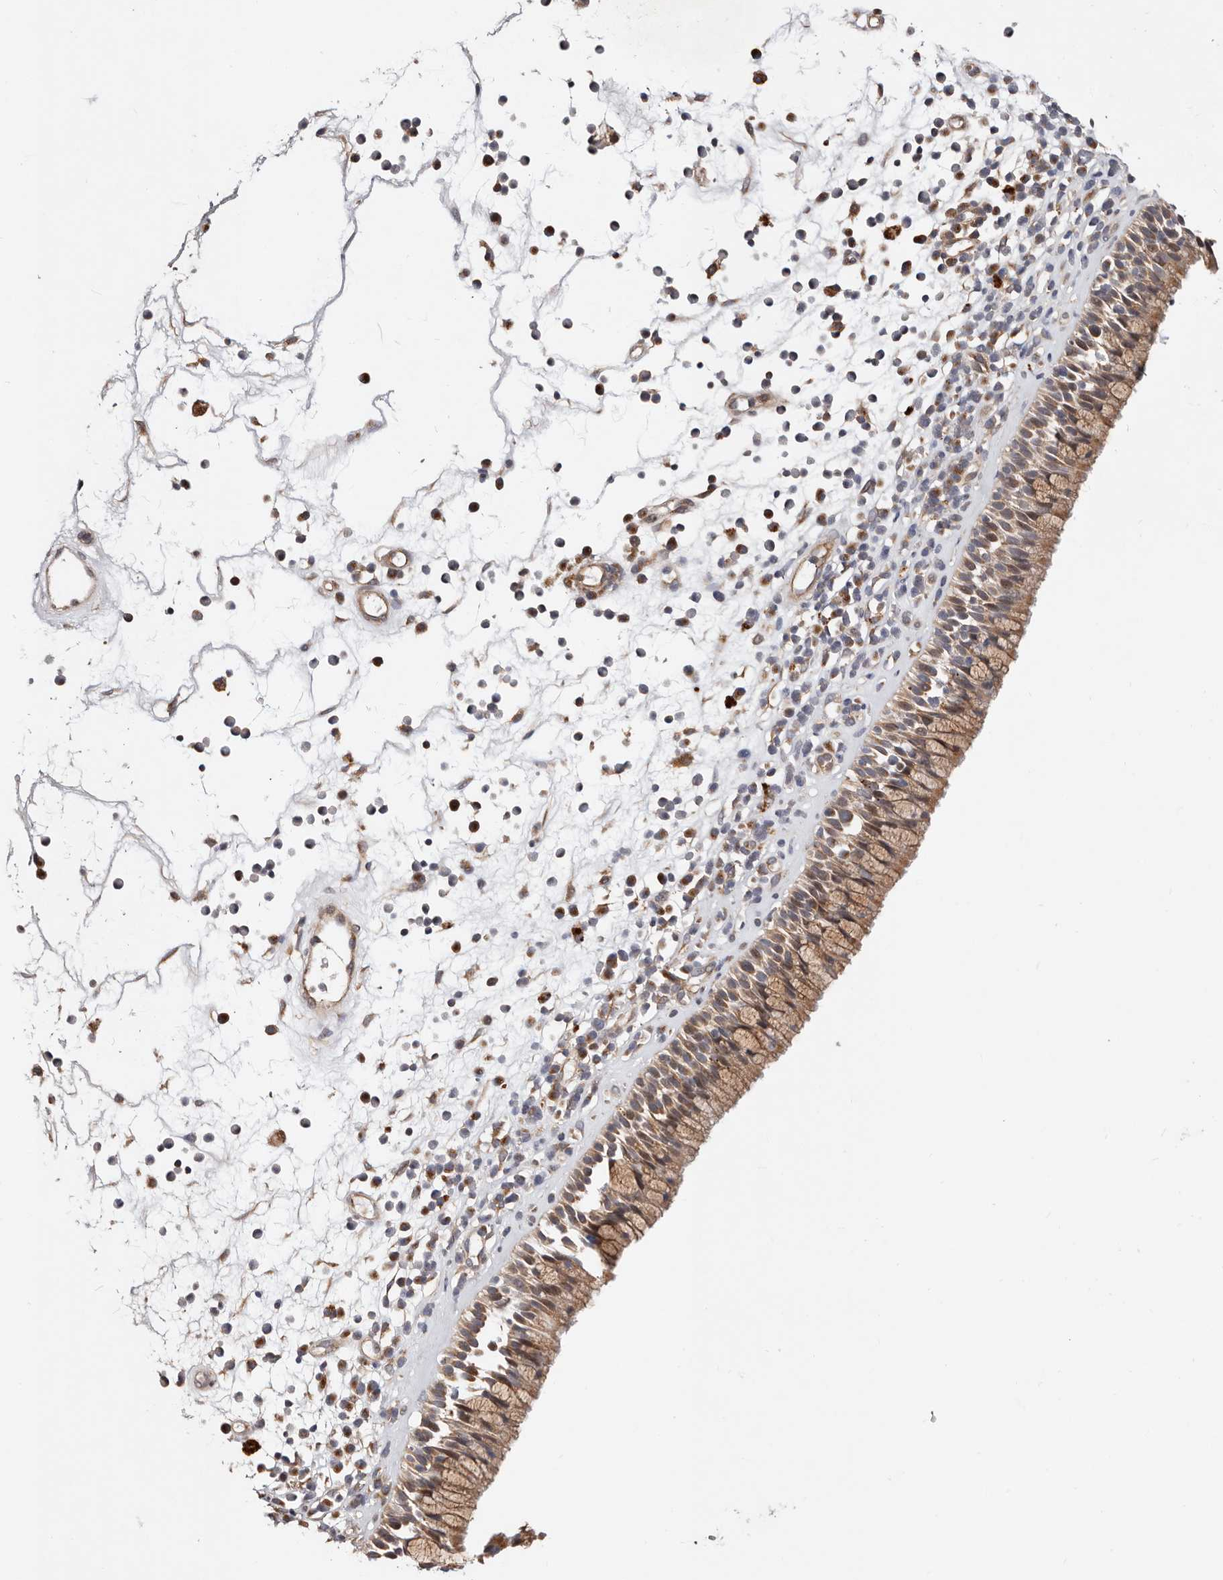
{"staining": {"intensity": "moderate", "quantity": ">75%", "location": "cytoplasmic/membranous"}, "tissue": "nasopharynx", "cell_type": "Respiratory epithelial cells", "image_type": "normal", "snomed": [{"axis": "morphology", "description": "Normal tissue, NOS"}, {"axis": "morphology", "description": "Inflammation, NOS"}, {"axis": "morphology", "description": "Malignant melanoma, Metastatic site"}, {"axis": "topography", "description": "Nasopharynx"}], "caption": "IHC image of unremarkable nasopharynx stained for a protein (brown), which displays medium levels of moderate cytoplasmic/membranous staining in approximately >75% of respiratory epithelial cells.", "gene": "USP33", "patient": {"sex": "male", "age": 70}}